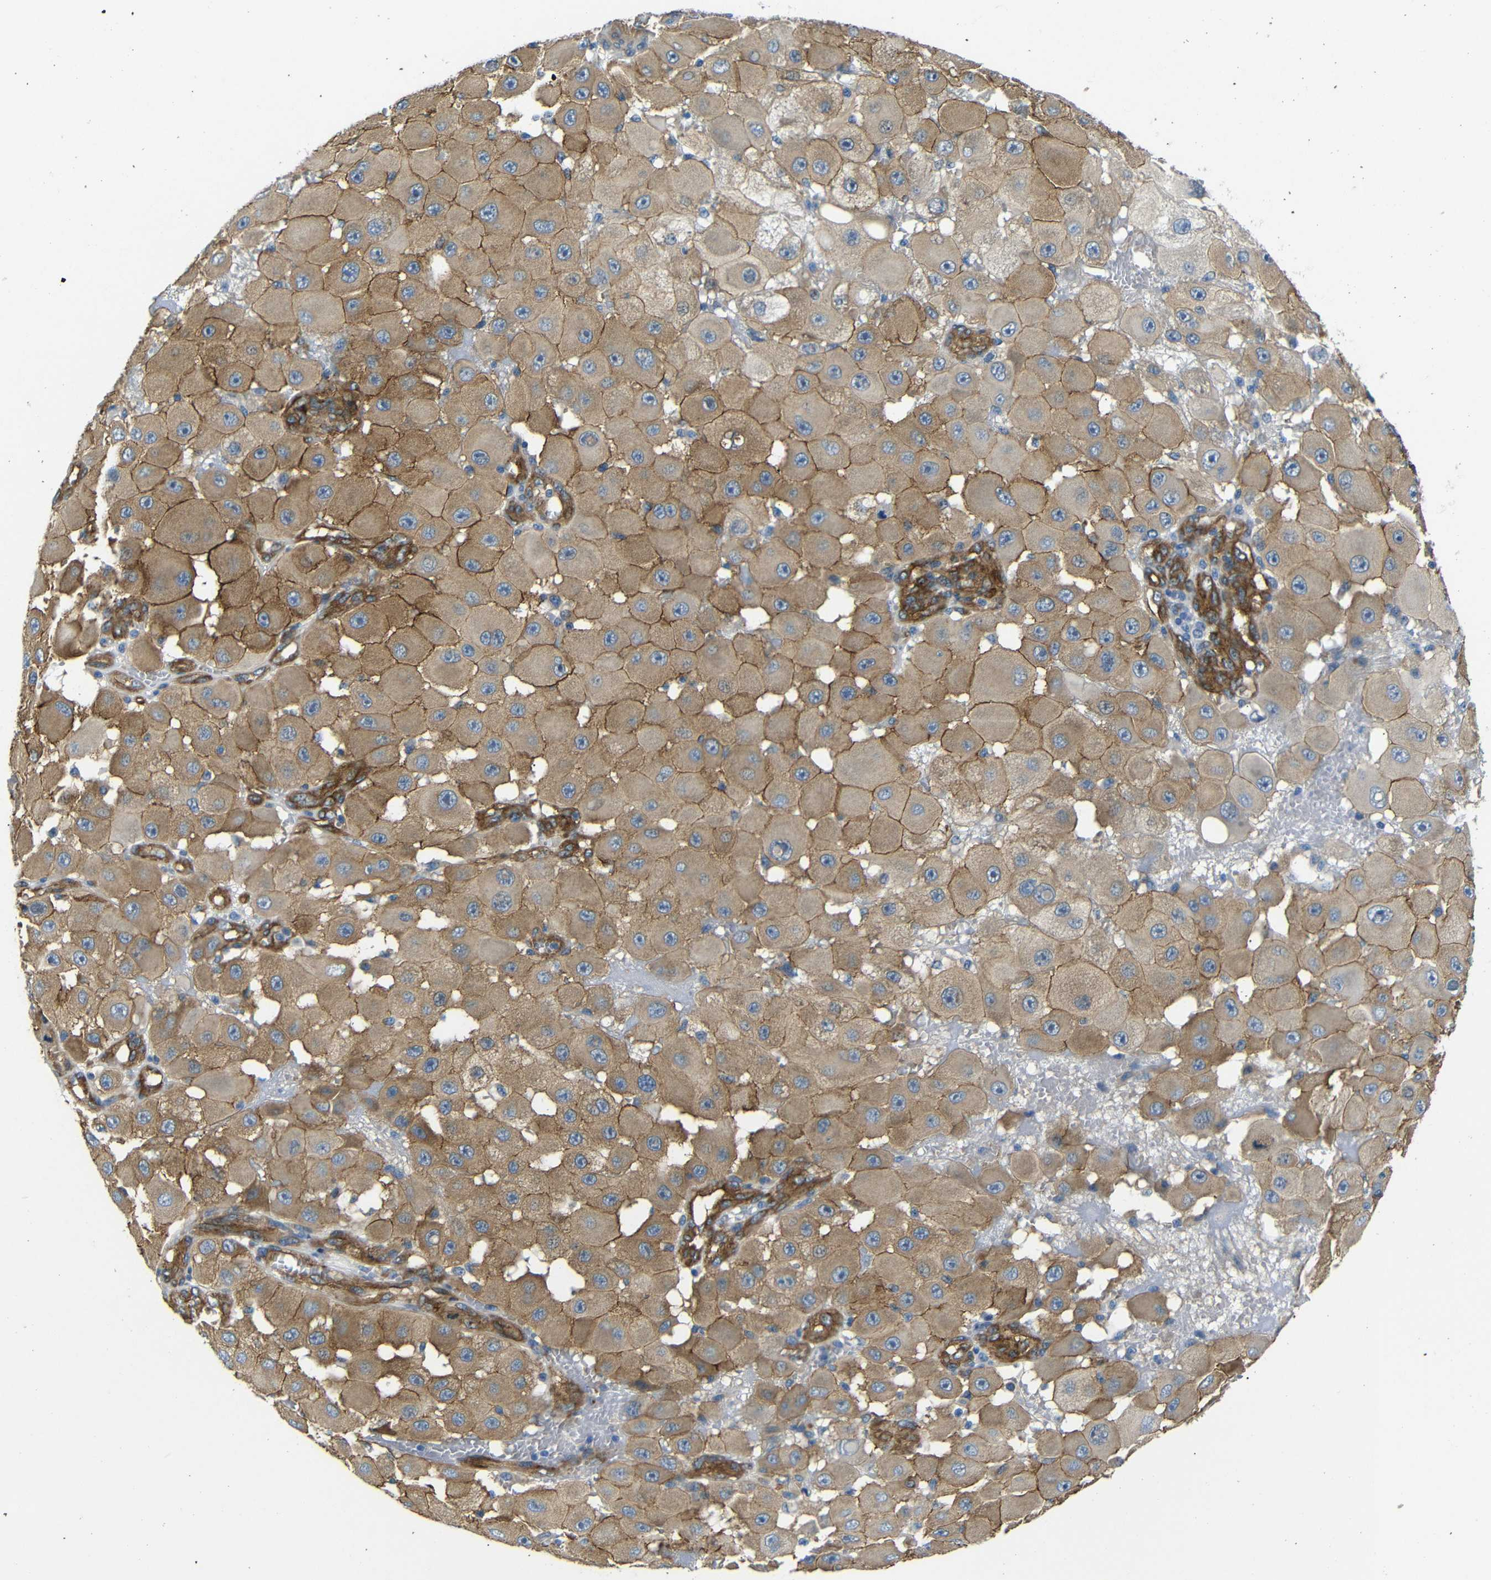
{"staining": {"intensity": "moderate", "quantity": ">75%", "location": "cytoplasmic/membranous"}, "tissue": "melanoma", "cell_type": "Tumor cells", "image_type": "cancer", "snomed": [{"axis": "morphology", "description": "Malignant melanoma, NOS"}, {"axis": "topography", "description": "Skin"}], "caption": "Protein expression by immunohistochemistry shows moderate cytoplasmic/membranous expression in about >75% of tumor cells in malignant melanoma.", "gene": "MYO1B", "patient": {"sex": "female", "age": 81}}